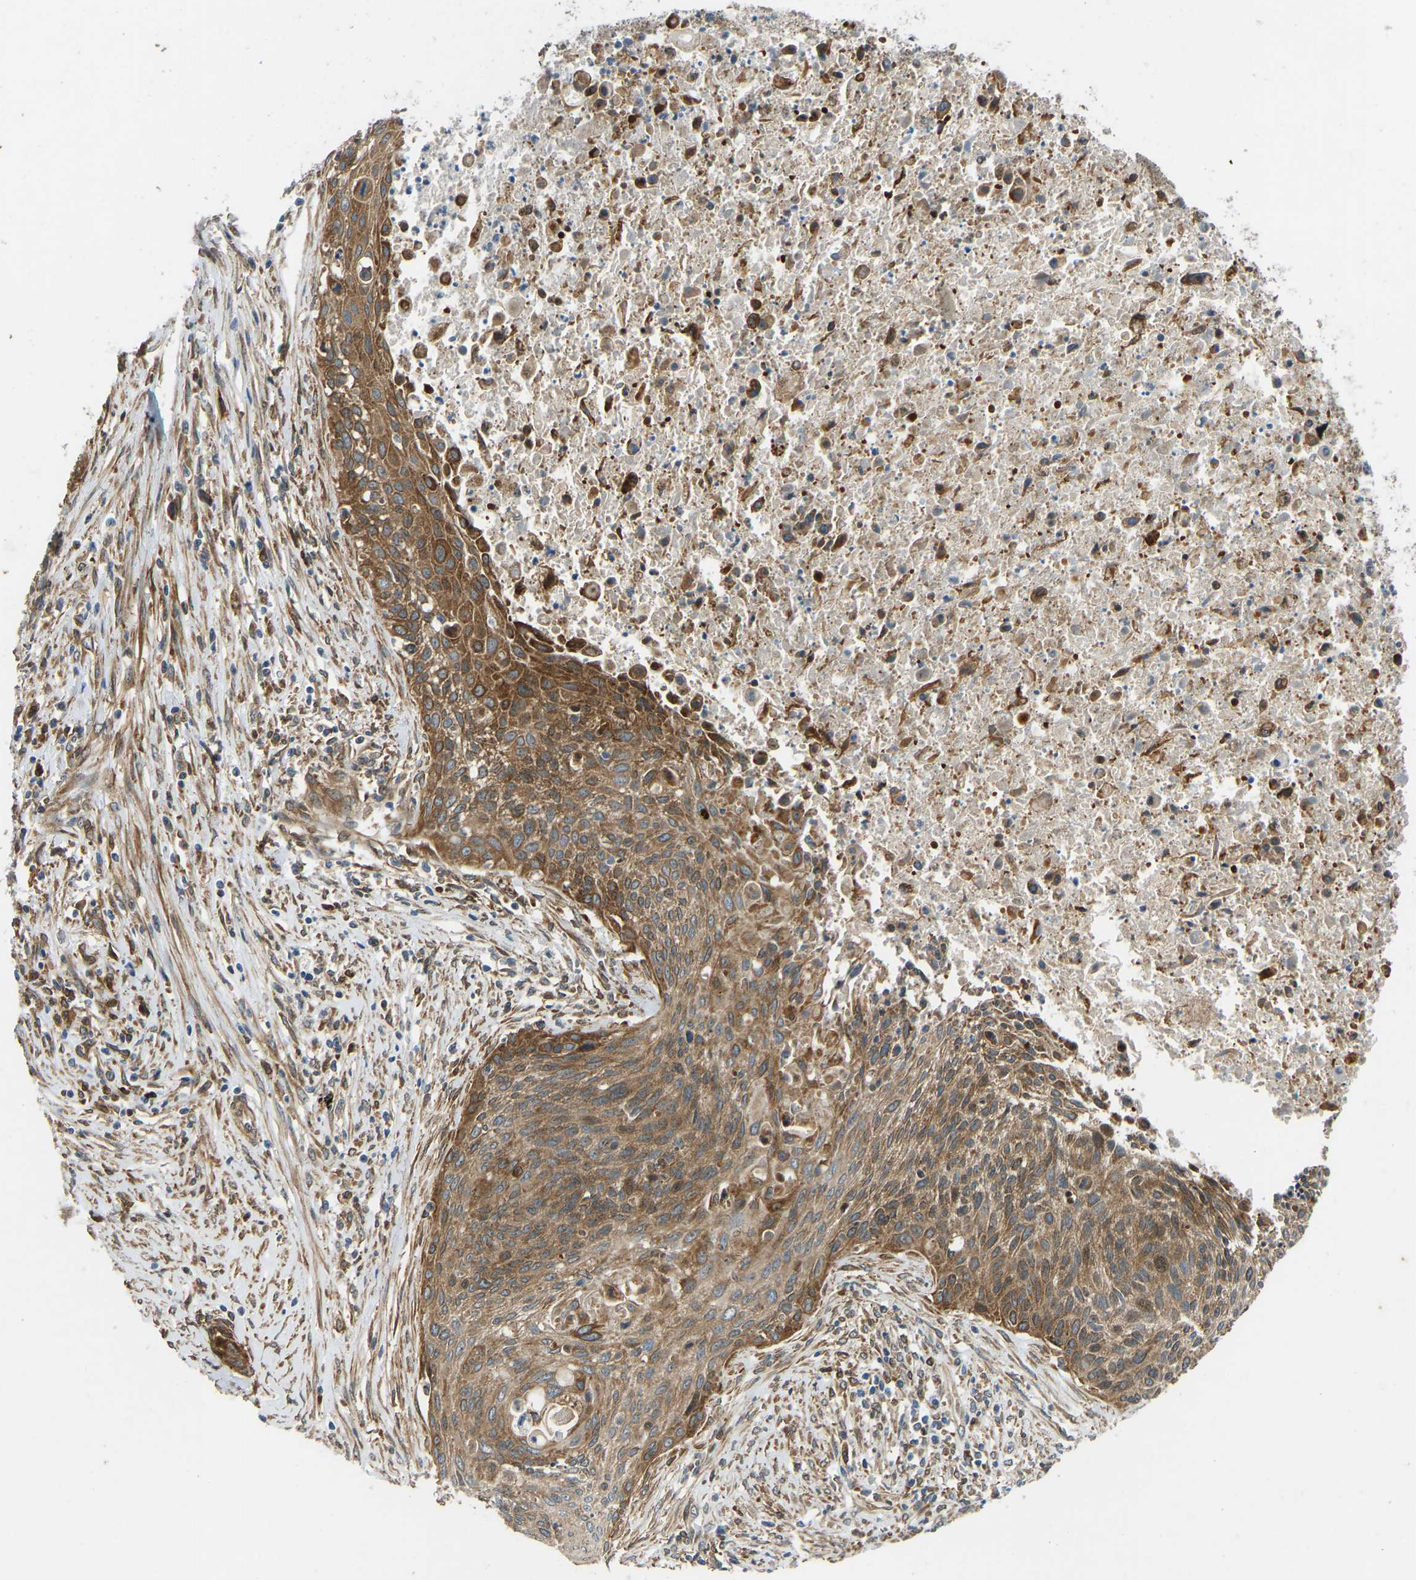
{"staining": {"intensity": "moderate", "quantity": ">75%", "location": "cytoplasmic/membranous"}, "tissue": "cervical cancer", "cell_type": "Tumor cells", "image_type": "cancer", "snomed": [{"axis": "morphology", "description": "Squamous cell carcinoma, NOS"}, {"axis": "topography", "description": "Cervix"}], "caption": "Human cervical cancer (squamous cell carcinoma) stained with a brown dye displays moderate cytoplasmic/membranous positive staining in about >75% of tumor cells.", "gene": "OS9", "patient": {"sex": "female", "age": 55}}